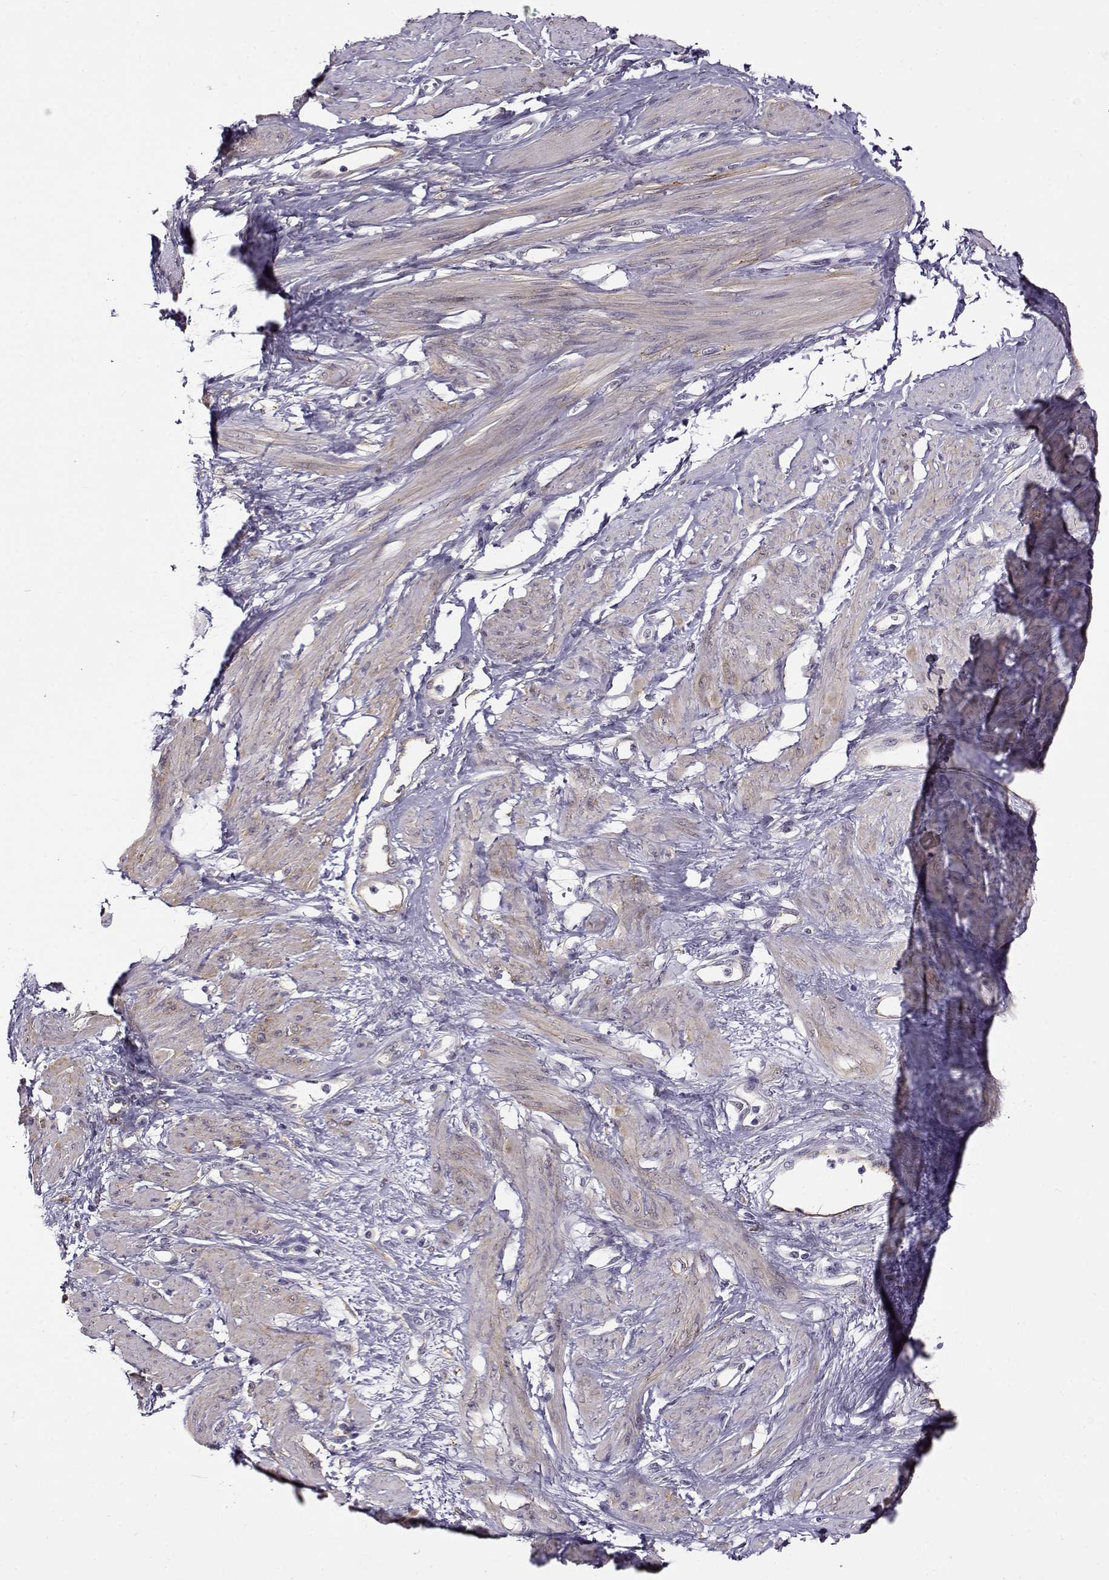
{"staining": {"intensity": "weak", "quantity": ">75%", "location": "cytoplasmic/membranous"}, "tissue": "smooth muscle", "cell_type": "Smooth muscle cells", "image_type": "normal", "snomed": [{"axis": "morphology", "description": "Normal tissue, NOS"}, {"axis": "topography", "description": "Smooth muscle"}, {"axis": "topography", "description": "Uterus"}], "caption": "A photomicrograph of smooth muscle stained for a protein reveals weak cytoplasmic/membranous brown staining in smooth muscle cells.", "gene": "BACH1", "patient": {"sex": "female", "age": 39}}